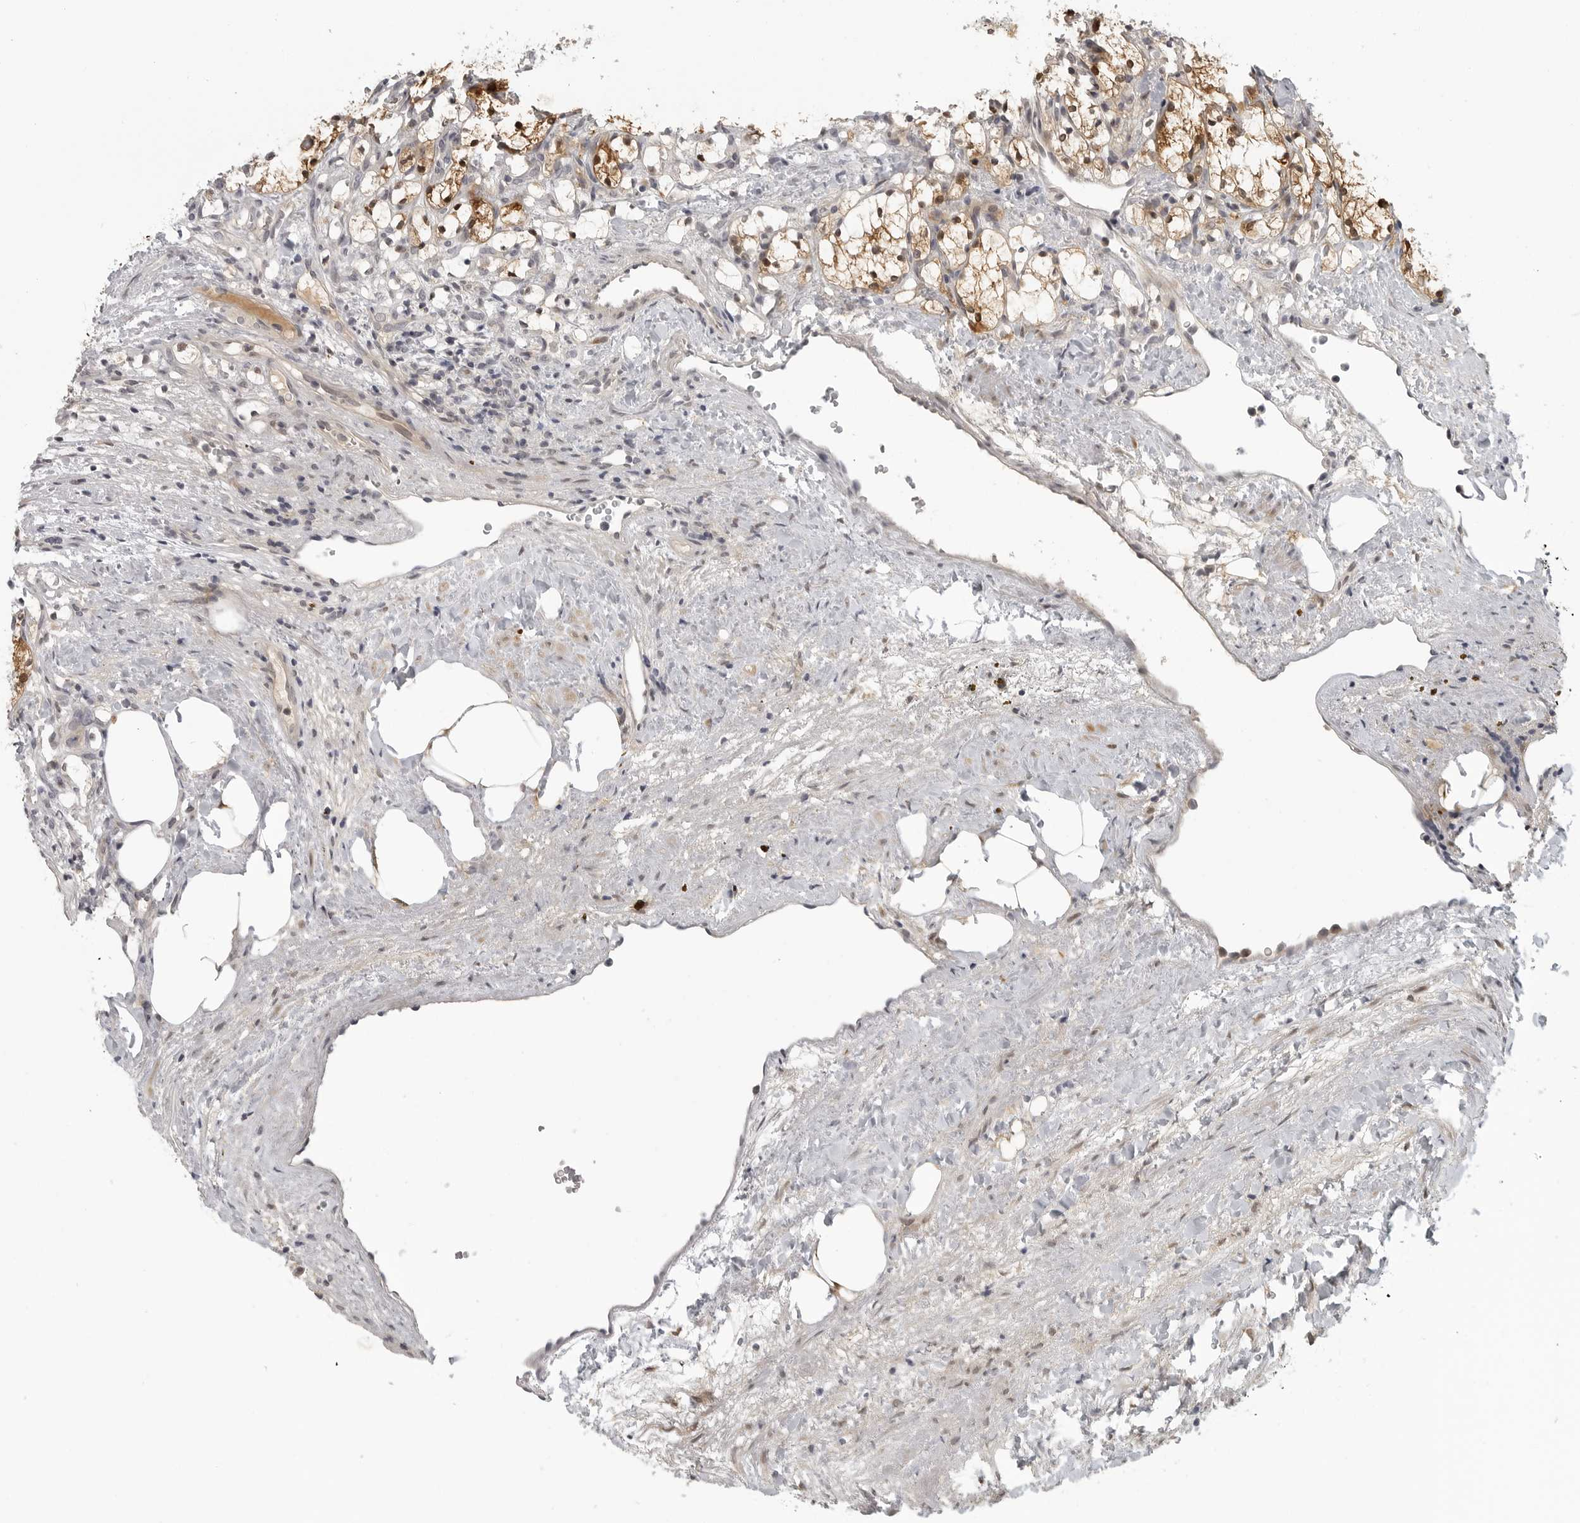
{"staining": {"intensity": "strong", "quantity": ">75%", "location": "cytoplasmic/membranous,nuclear"}, "tissue": "renal cancer", "cell_type": "Tumor cells", "image_type": "cancer", "snomed": [{"axis": "morphology", "description": "Adenocarcinoma, NOS"}, {"axis": "topography", "description": "Kidney"}], "caption": "Protein staining of renal adenocarcinoma tissue reveals strong cytoplasmic/membranous and nuclear expression in about >75% of tumor cells.", "gene": "CTIF", "patient": {"sex": "female", "age": 69}}